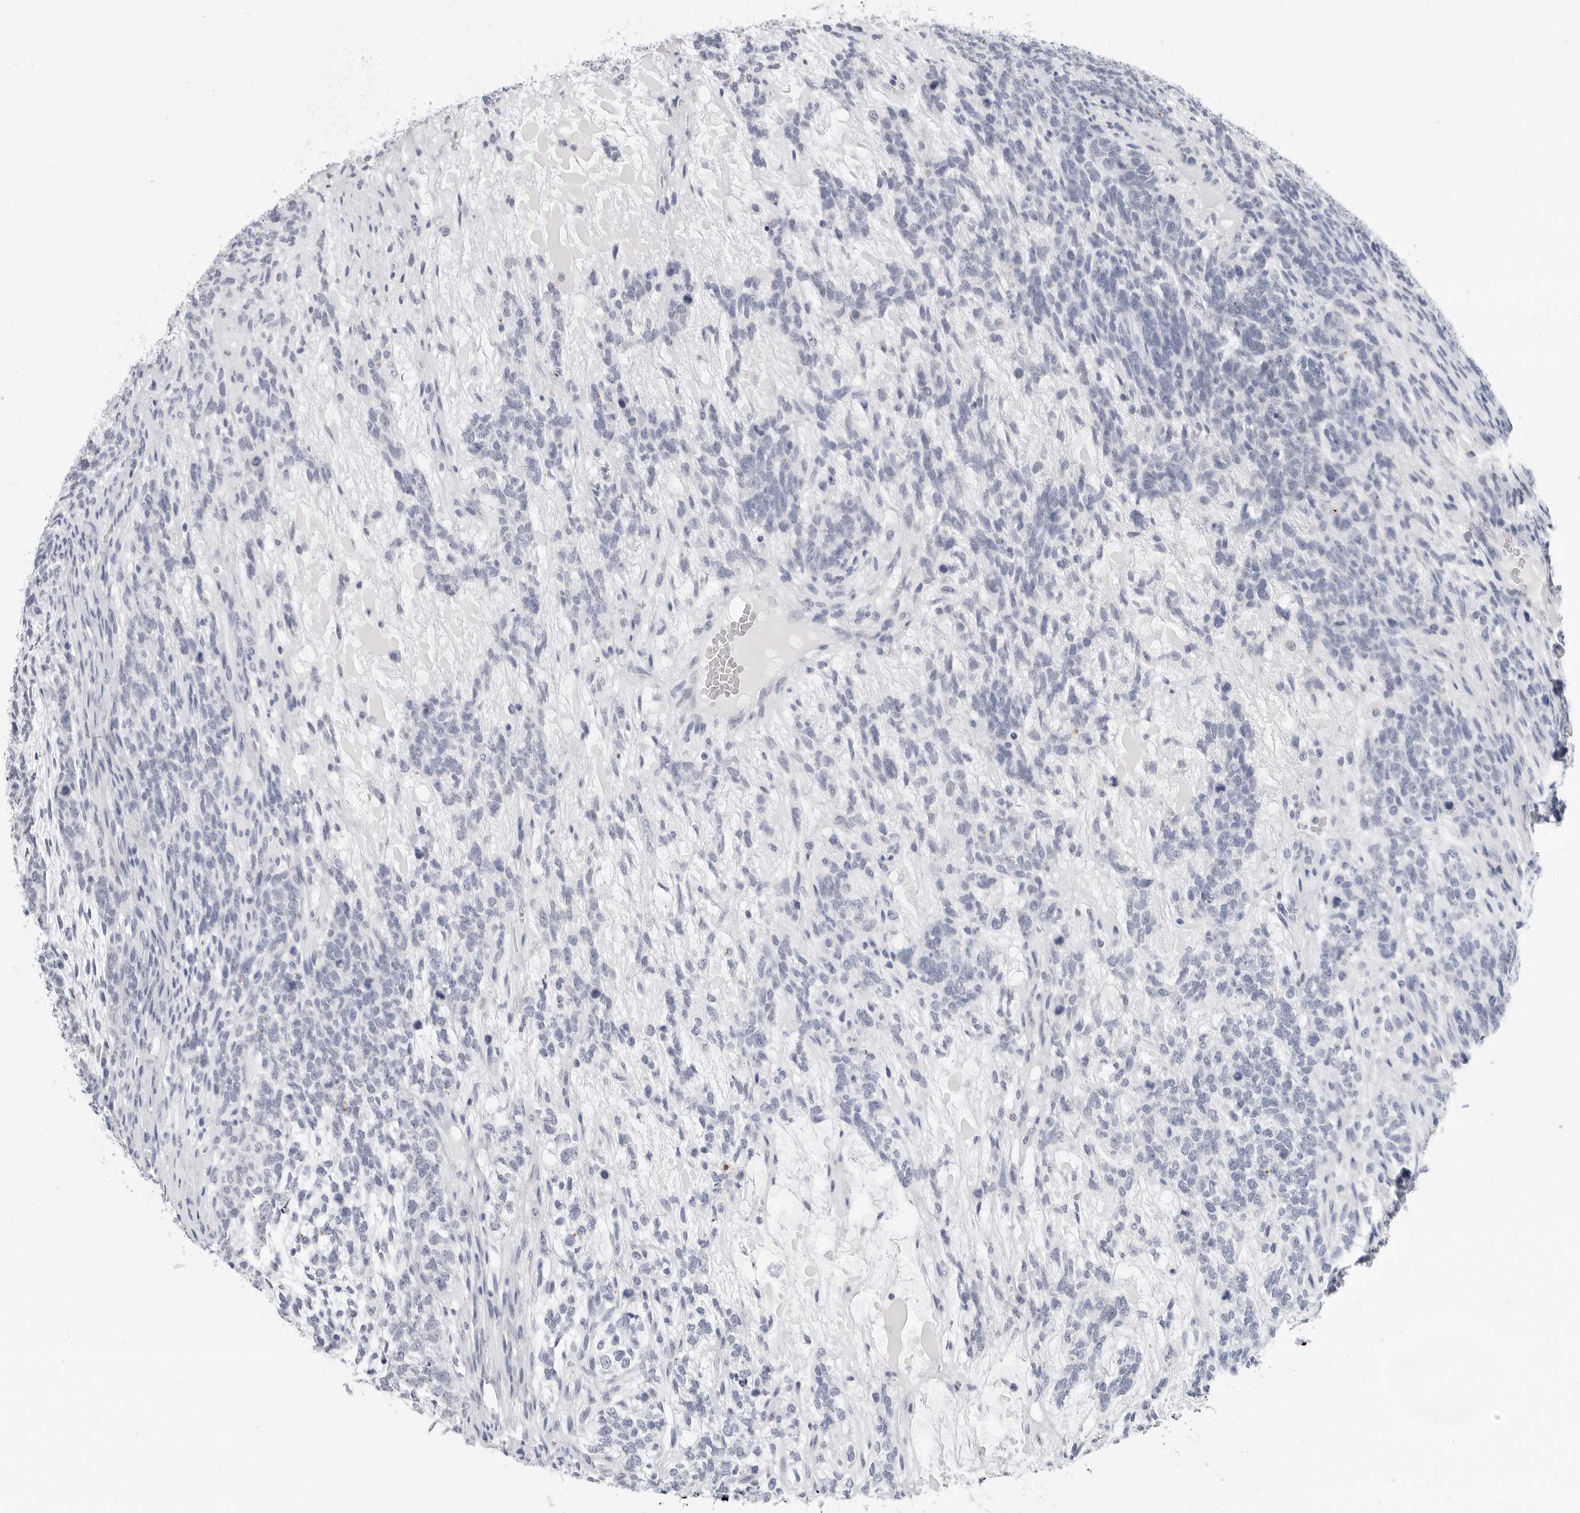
{"staining": {"intensity": "negative", "quantity": "none", "location": "none"}, "tissue": "testis cancer", "cell_type": "Tumor cells", "image_type": "cancer", "snomed": [{"axis": "morphology", "description": "Seminoma, NOS"}, {"axis": "morphology", "description": "Carcinoma, Embryonal, NOS"}, {"axis": "topography", "description": "Testis"}], "caption": "A histopathology image of human seminoma (testis) is negative for staining in tumor cells.", "gene": "PLN", "patient": {"sex": "male", "age": 28}}